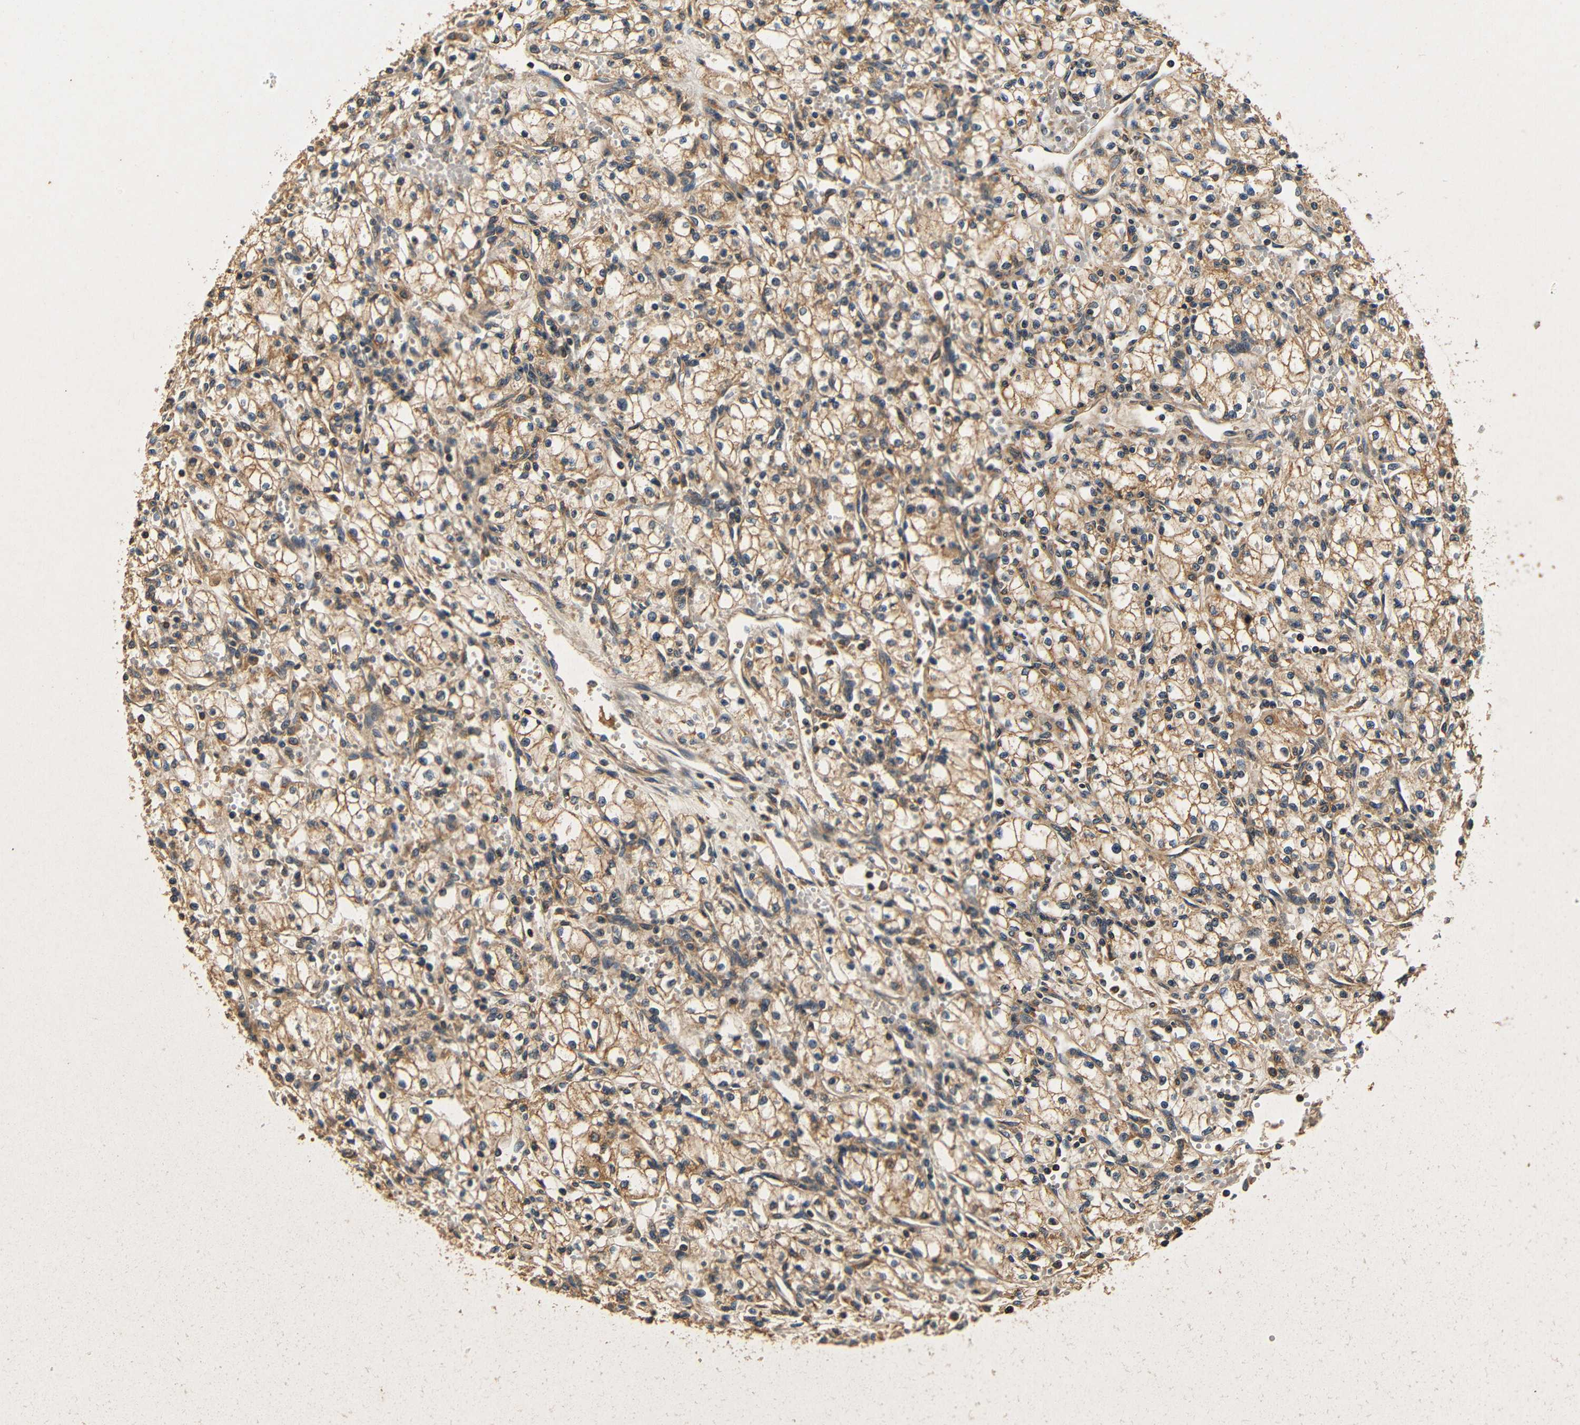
{"staining": {"intensity": "moderate", "quantity": ">75%", "location": "cytoplasmic/membranous"}, "tissue": "renal cancer", "cell_type": "Tumor cells", "image_type": "cancer", "snomed": [{"axis": "morphology", "description": "Normal tissue, NOS"}, {"axis": "morphology", "description": "Adenocarcinoma, NOS"}, {"axis": "topography", "description": "Kidney"}], "caption": "The photomicrograph shows staining of renal cancer, revealing moderate cytoplasmic/membranous protein positivity (brown color) within tumor cells.", "gene": "MTX1", "patient": {"sex": "male", "age": 59}}